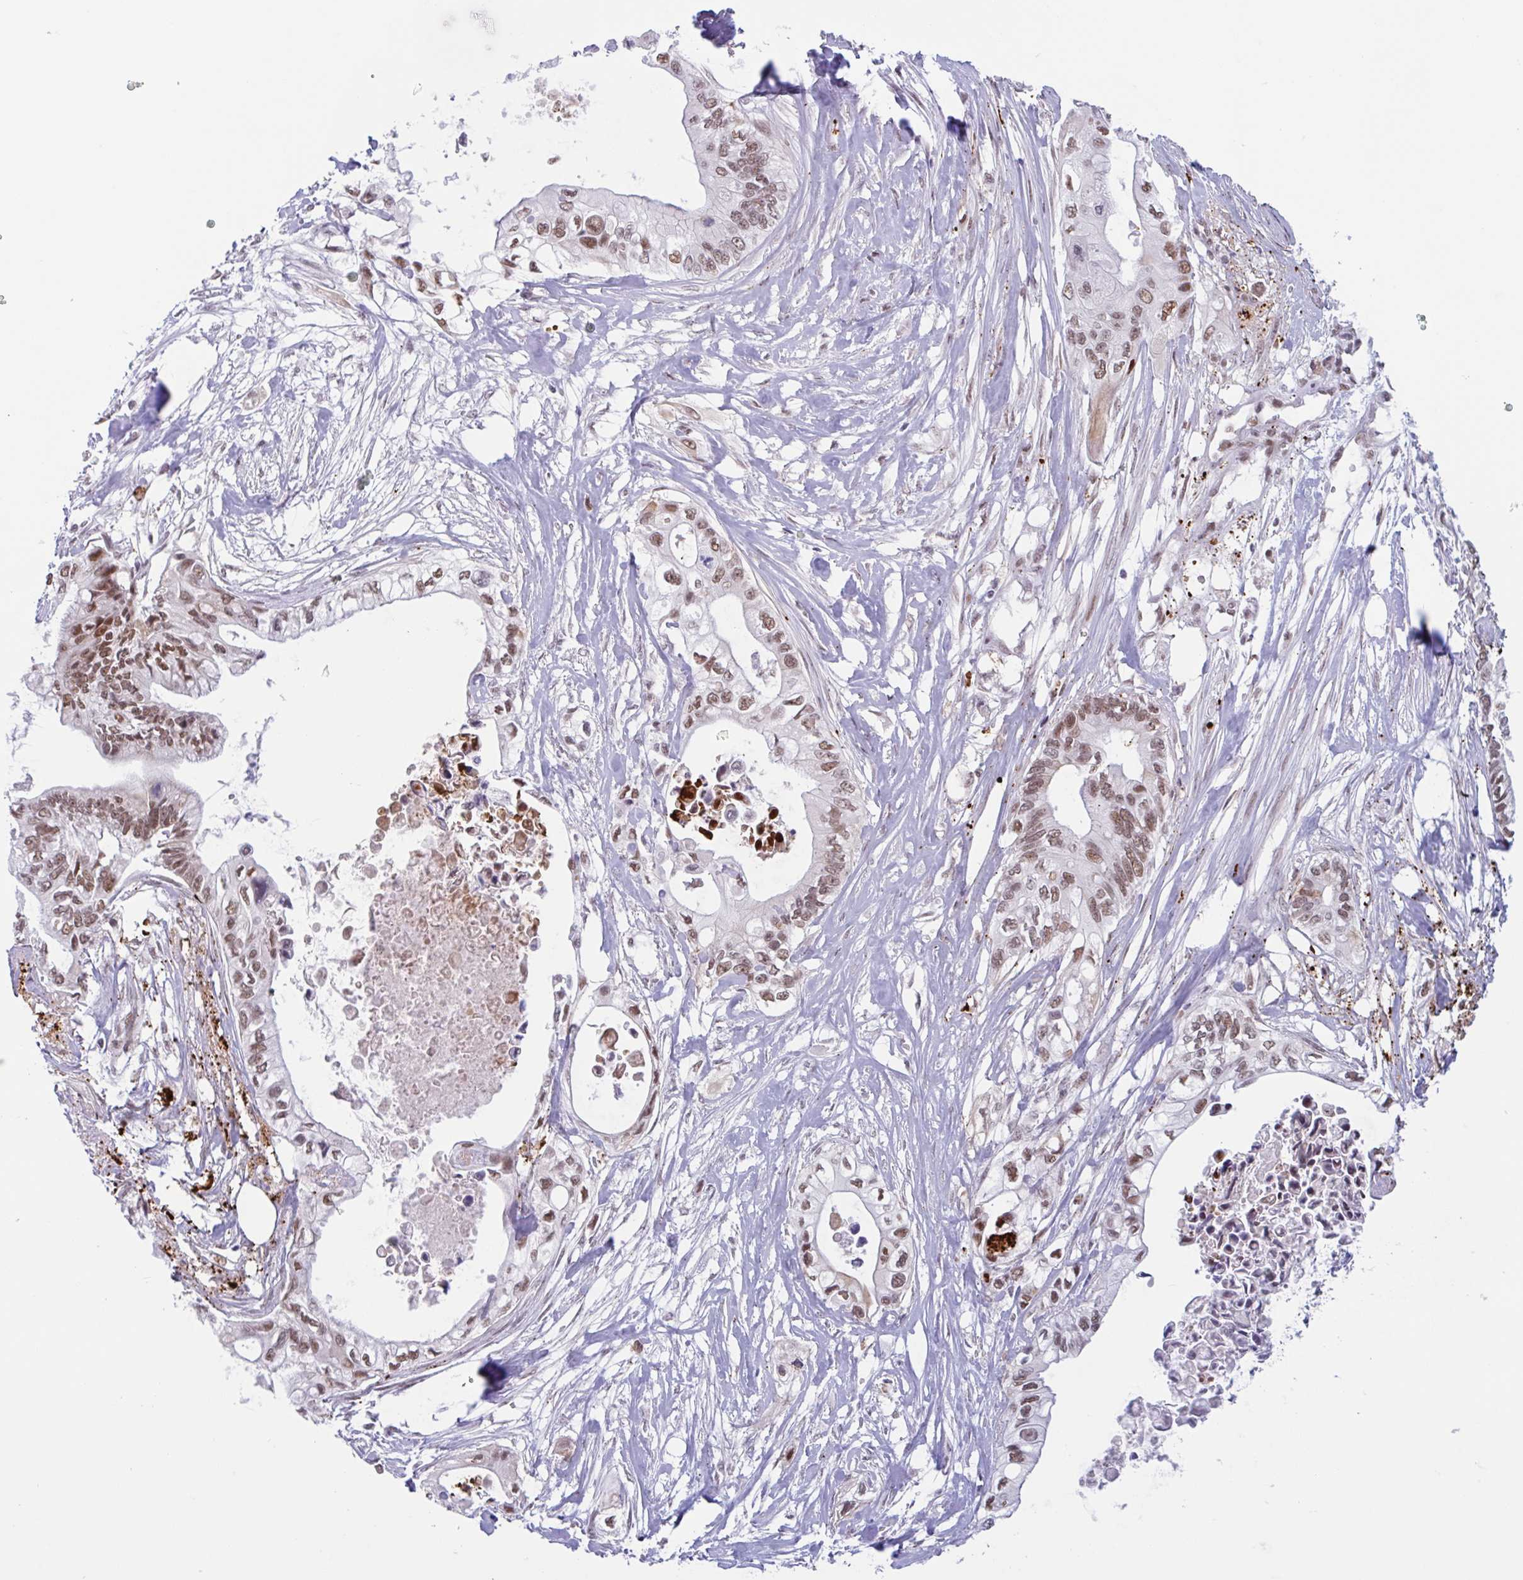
{"staining": {"intensity": "moderate", "quantity": ">75%", "location": "nuclear"}, "tissue": "pancreatic cancer", "cell_type": "Tumor cells", "image_type": "cancer", "snomed": [{"axis": "morphology", "description": "Adenocarcinoma, NOS"}, {"axis": "topography", "description": "Pancreas"}], "caption": "Pancreatic cancer (adenocarcinoma) was stained to show a protein in brown. There is medium levels of moderate nuclear positivity in about >75% of tumor cells.", "gene": "PLG", "patient": {"sex": "female", "age": 63}}